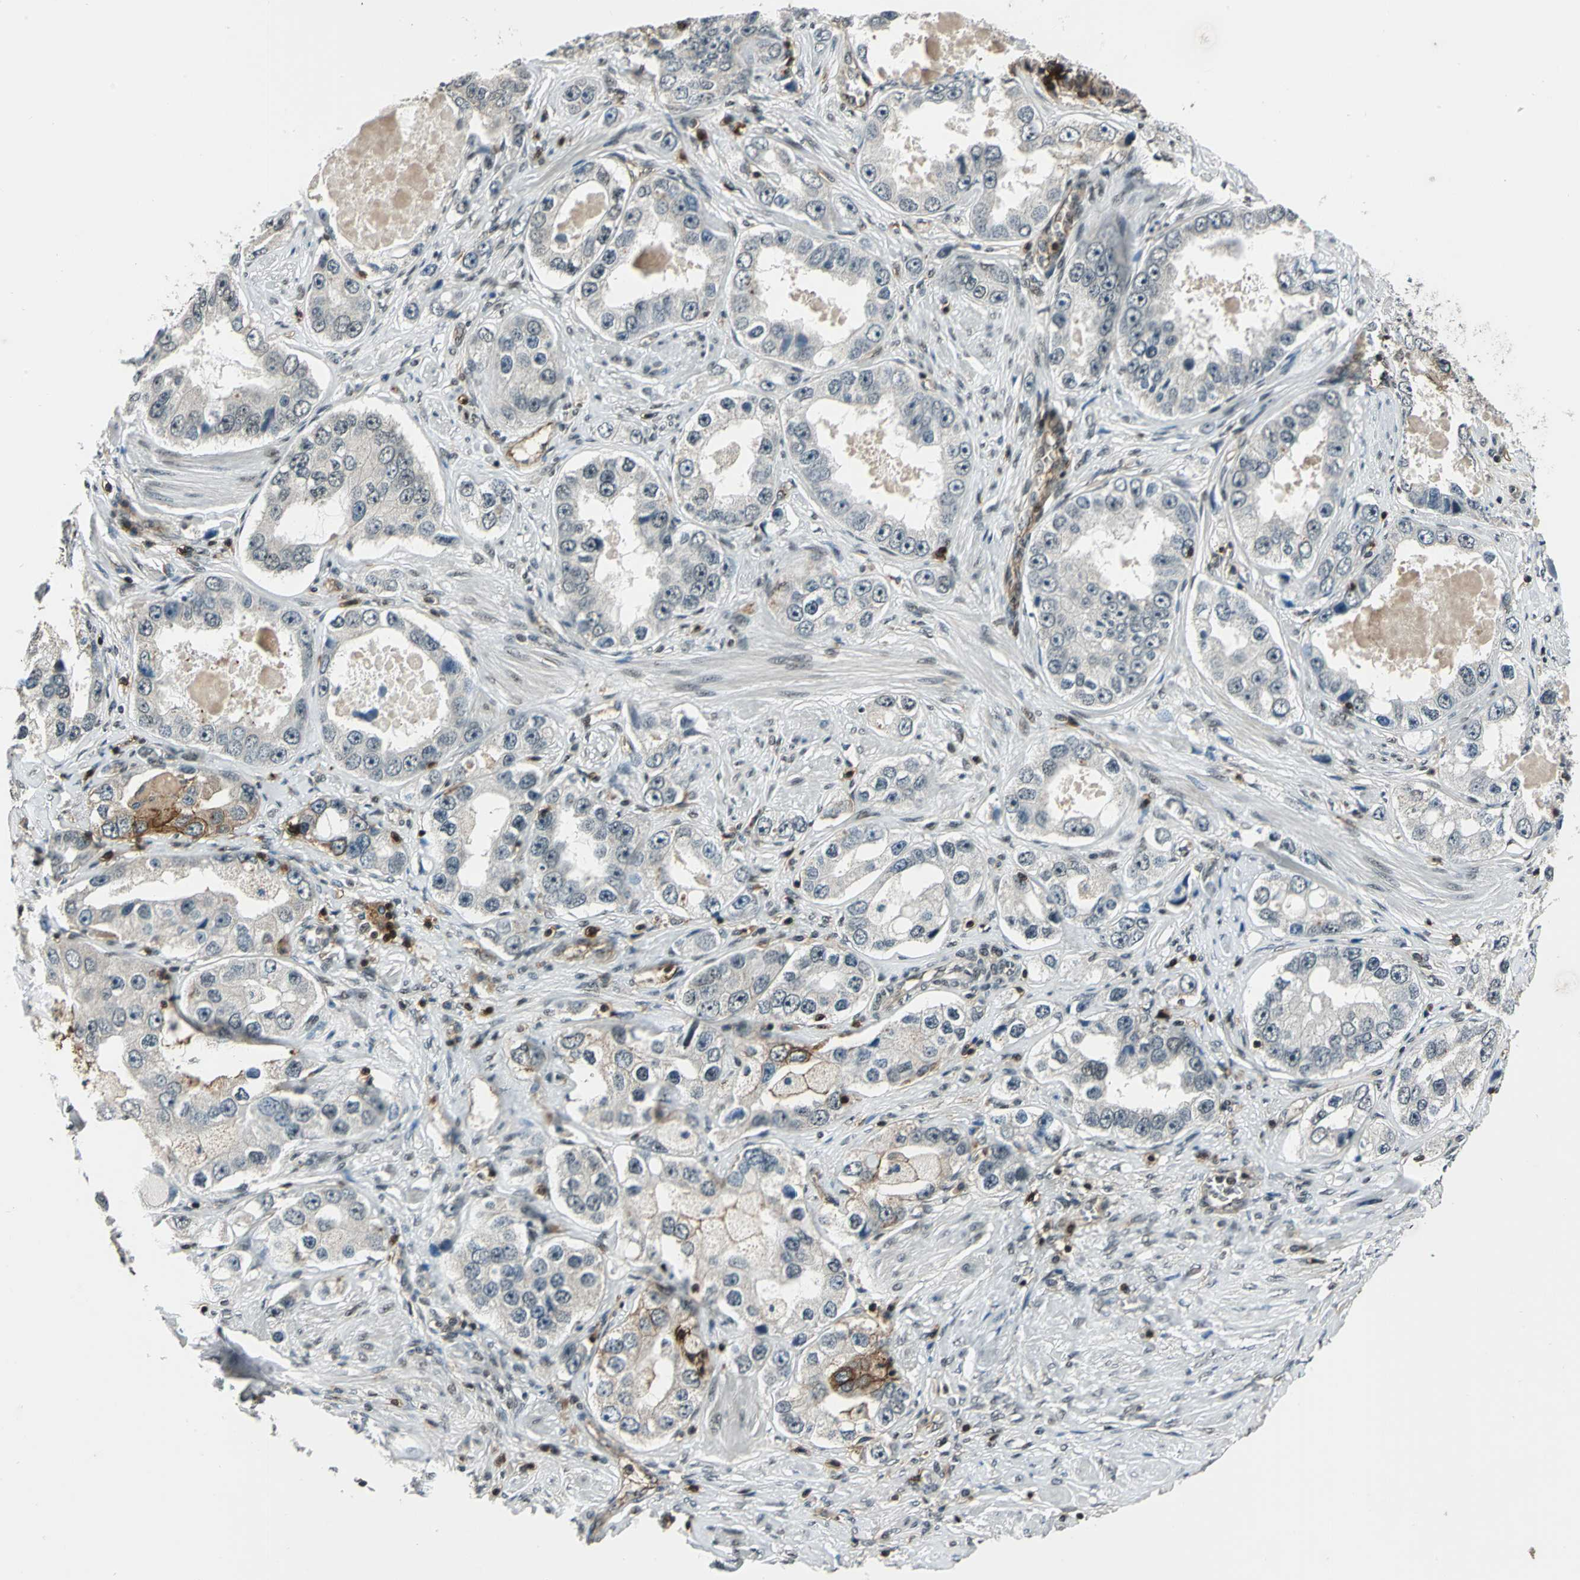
{"staining": {"intensity": "moderate", "quantity": "<25%", "location": "cytoplasmic/membranous"}, "tissue": "prostate cancer", "cell_type": "Tumor cells", "image_type": "cancer", "snomed": [{"axis": "morphology", "description": "Adenocarcinoma, High grade"}, {"axis": "topography", "description": "Prostate"}], "caption": "Immunohistochemistry (IHC) (DAB) staining of human high-grade adenocarcinoma (prostate) demonstrates moderate cytoplasmic/membranous protein expression in approximately <25% of tumor cells.", "gene": "NR2C2", "patient": {"sex": "male", "age": 63}}